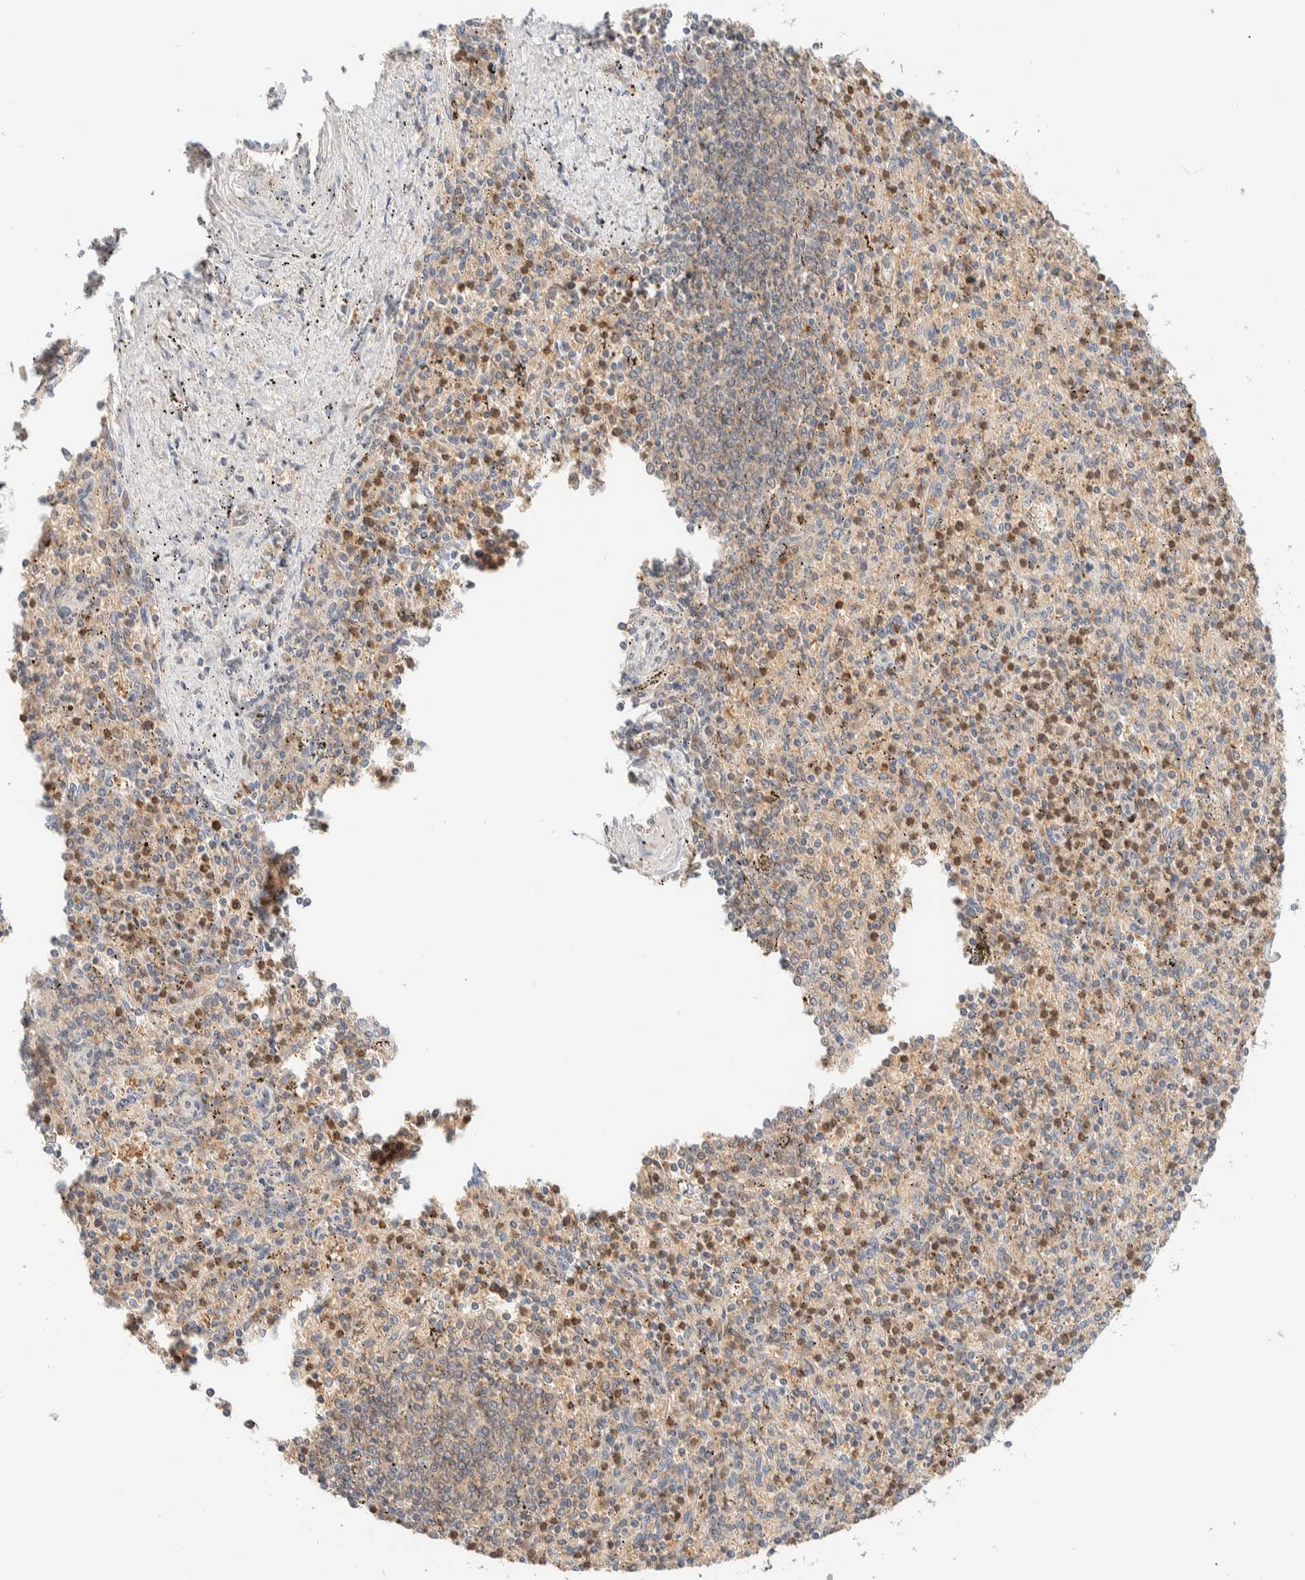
{"staining": {"intensity": "moderate", "quantity": ">75%", "location": "cytoplasmic/membranous"}, "tissue": "spleen", "cell_type": "Cells in red pulp", "image_type": "normal", "snomed": [{"axis": "morphology", "description": "Normal tissue, NOS"}, {"axis": "topography", "description": "Spleen"}], "caption": "Immunohistochemical staining of unremarkable human spleen demonstrates moderate cytoplasmic/membranous protein staining in approximately >75% of cells in red pulp. Immunohistochemistry (ihc) stains the protein in brown and the nuclei are stained blue.", "gene": "HDHD3", "patient": {"sex": "male", "age": 72}}